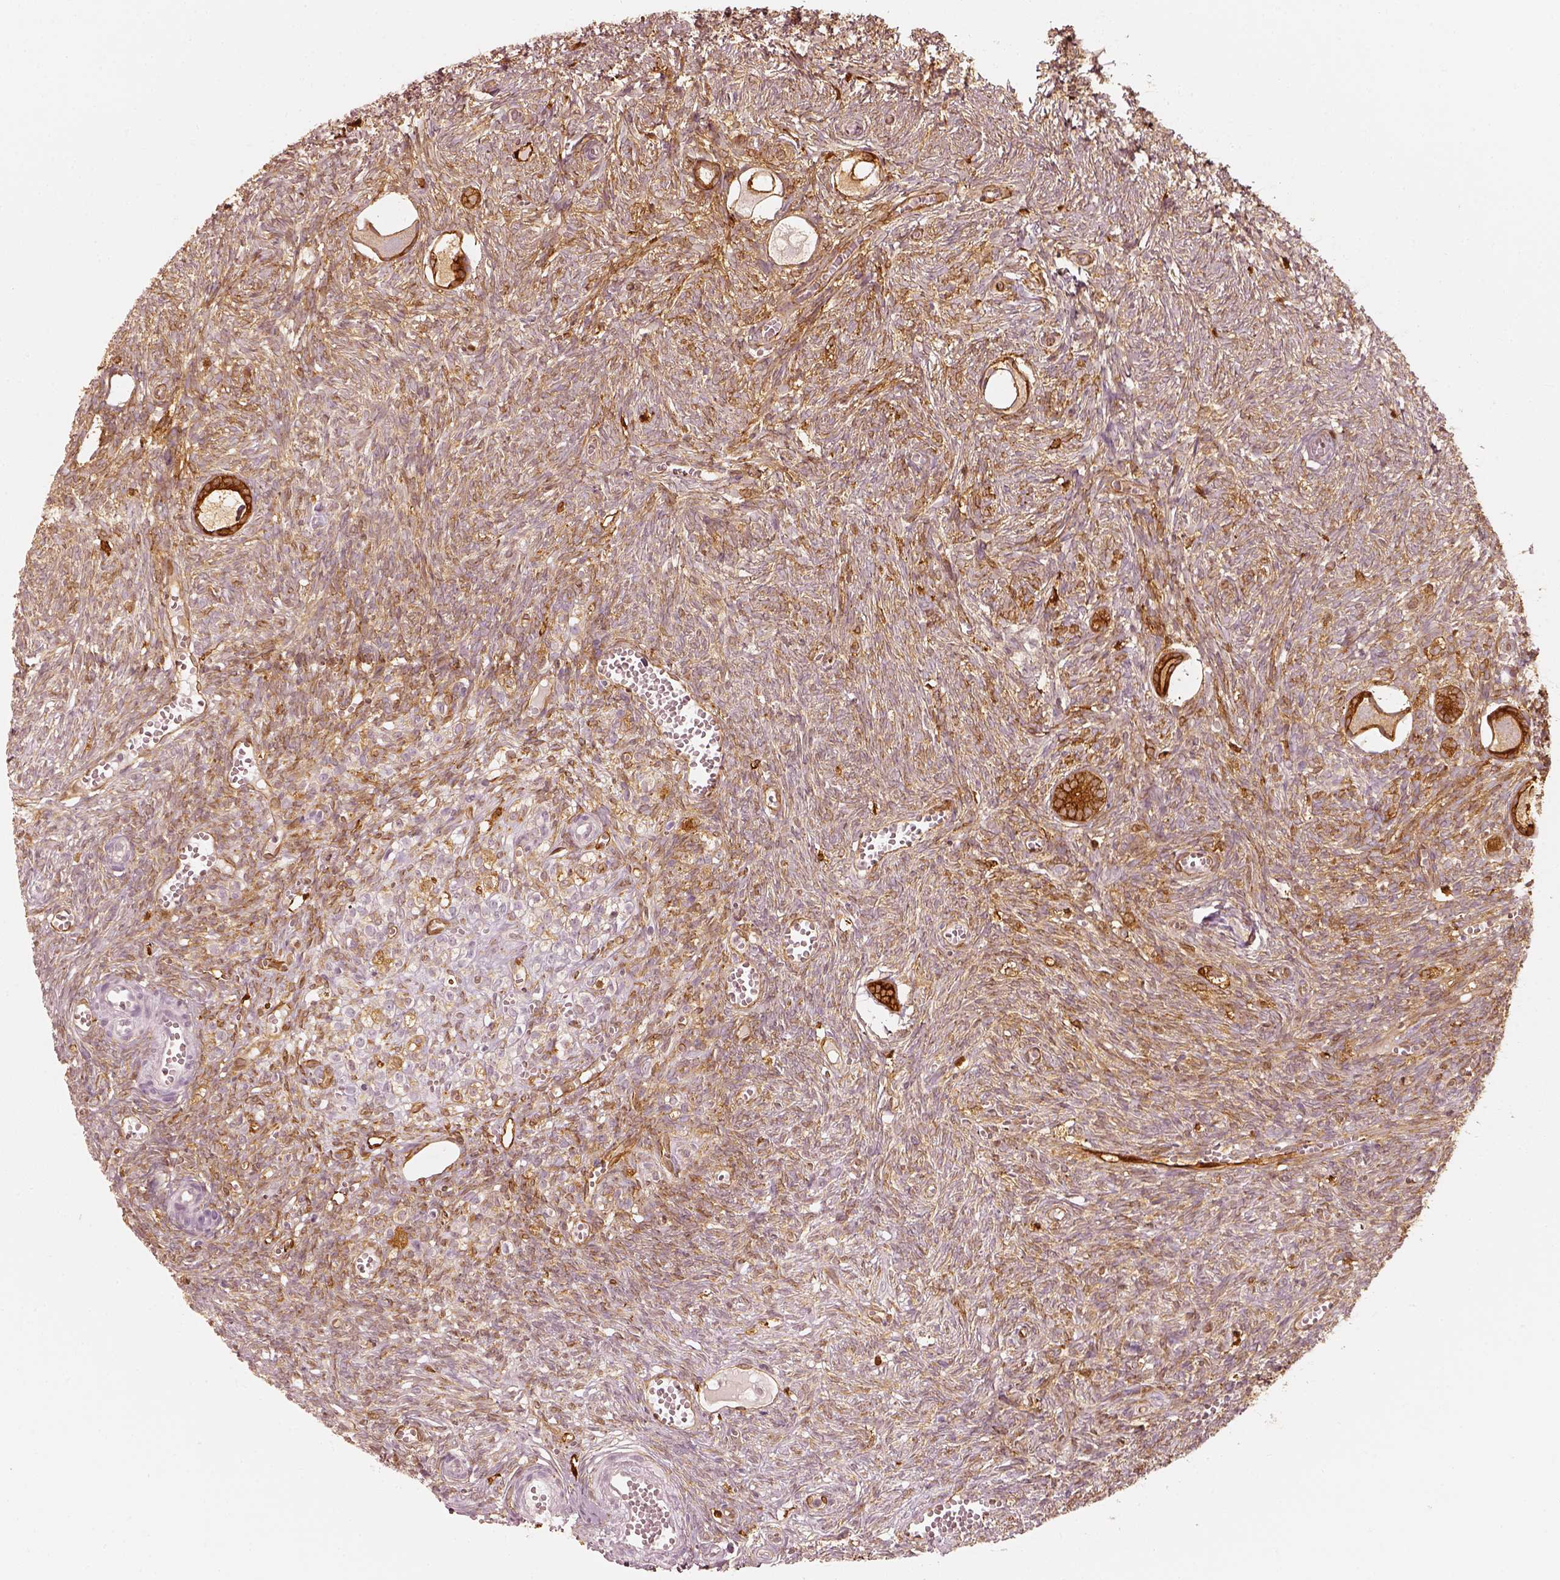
{"staining": {"intensity": "moderate", "quantity": ">75%", "location": "cytoplasmic/membranous"}, "tissue": "ovary", "cell_type": "Follicle cells", "image_type": "normal", "snomed": [{"axis": "morphology", "description": "Normal tissue, NOS"}, {"axis": "topography", "description": "Ovary"}], "caption": "Immunohistochemical staining of unremarkable ovary exhibits moderate cytoplasmic/membranous protein staining in approximately >75% of follicle cells.", "gene": "FSCN1", "patient": {"sex": "female", "age": 43}}